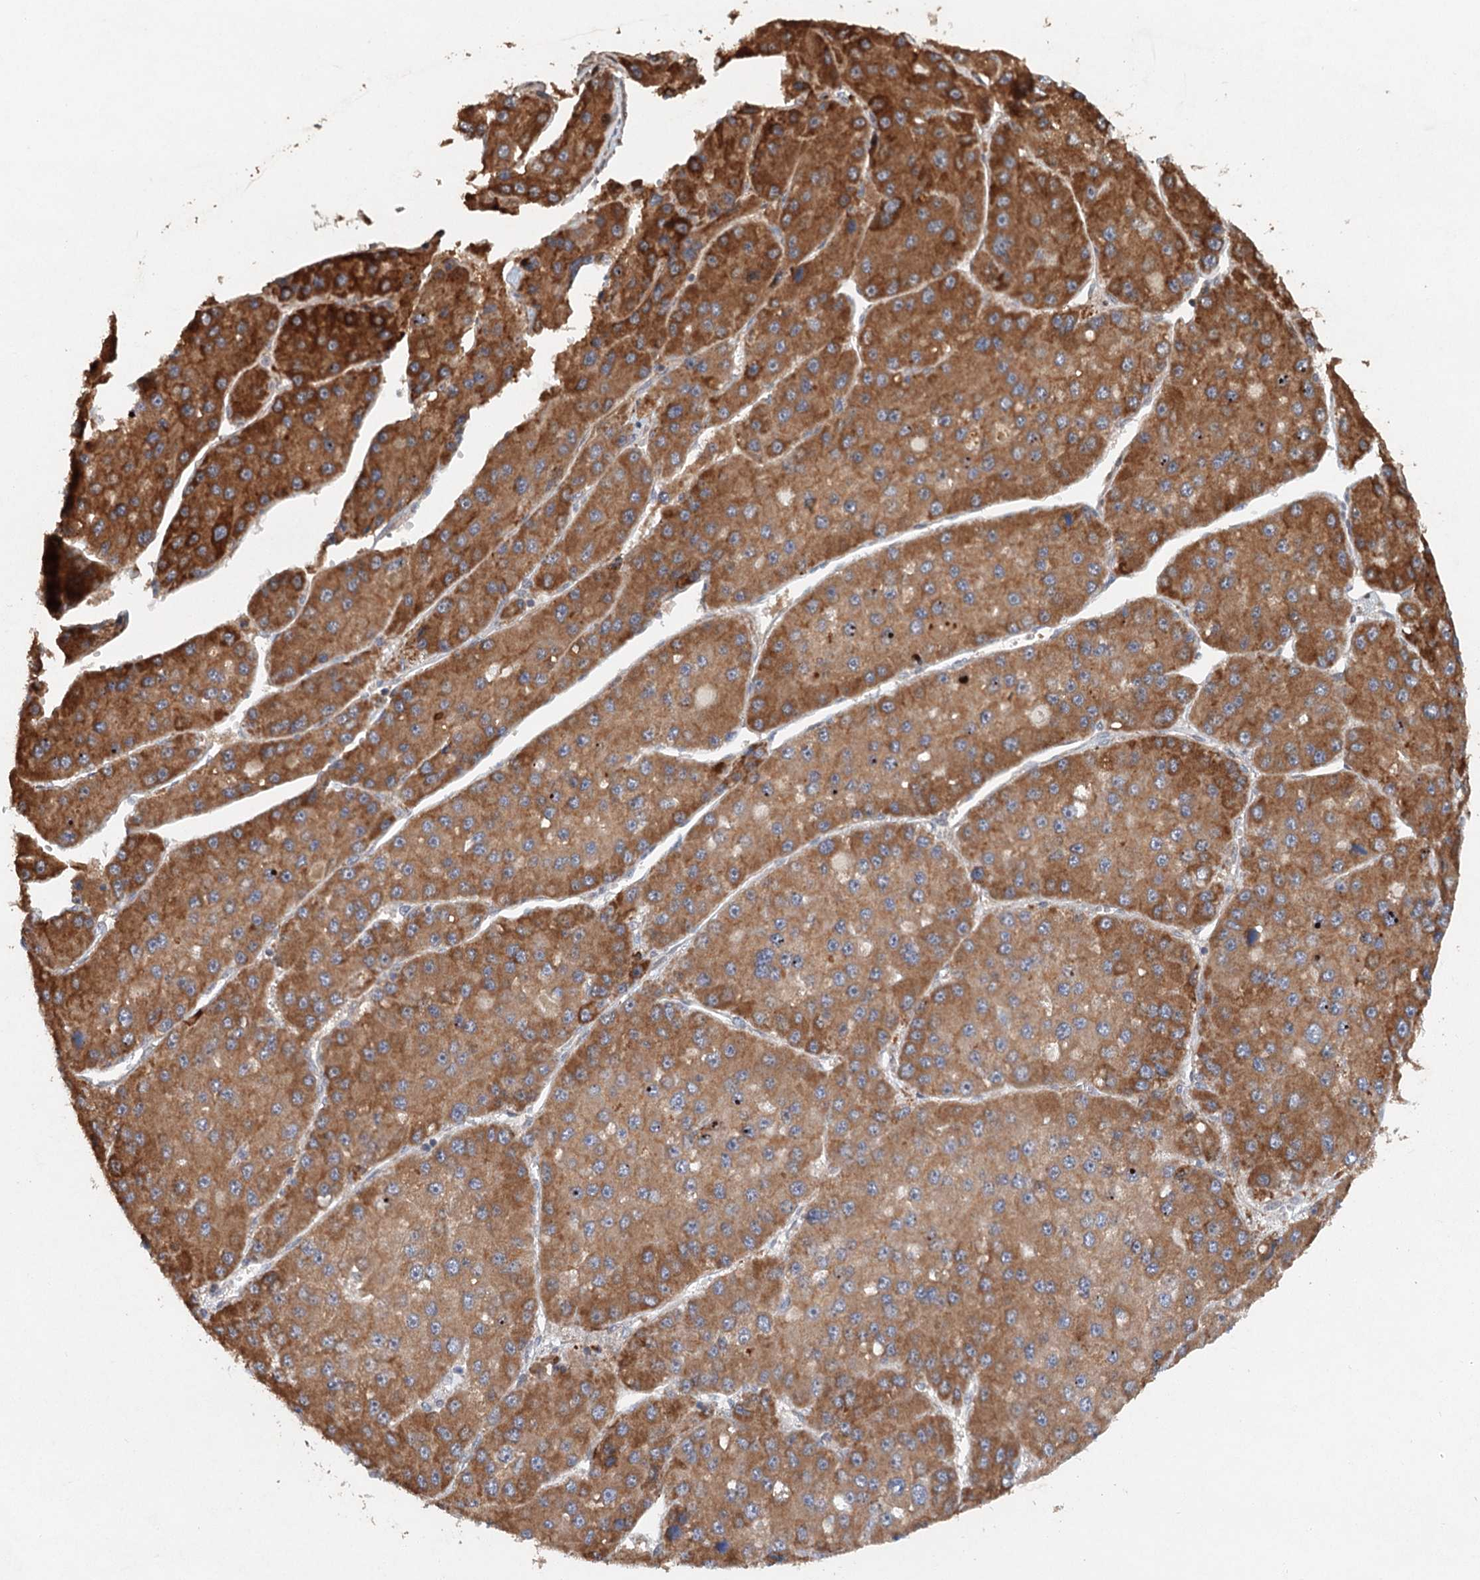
{"staining": {"intensity": "moderate", "quantity": ">75%", "location": "cytoplasmic/membranous"}, "tissue": "liver cancer", "cell_type": "Tumor cells", "image_type": "cancer", "snomed": [{"axis": "morphology", "description": "Carcinoma, Hepatocellular, NOS"}, {"axis": "topography", "description": "Liver"}], "caption": "Hepatocellular carcinoma (liver) stained for a protein displays moderate cytoplasmic/membranous positivity in tumor cells.", "gene": "SRPX2", "patient": {"sex": "female", "age": 73}}